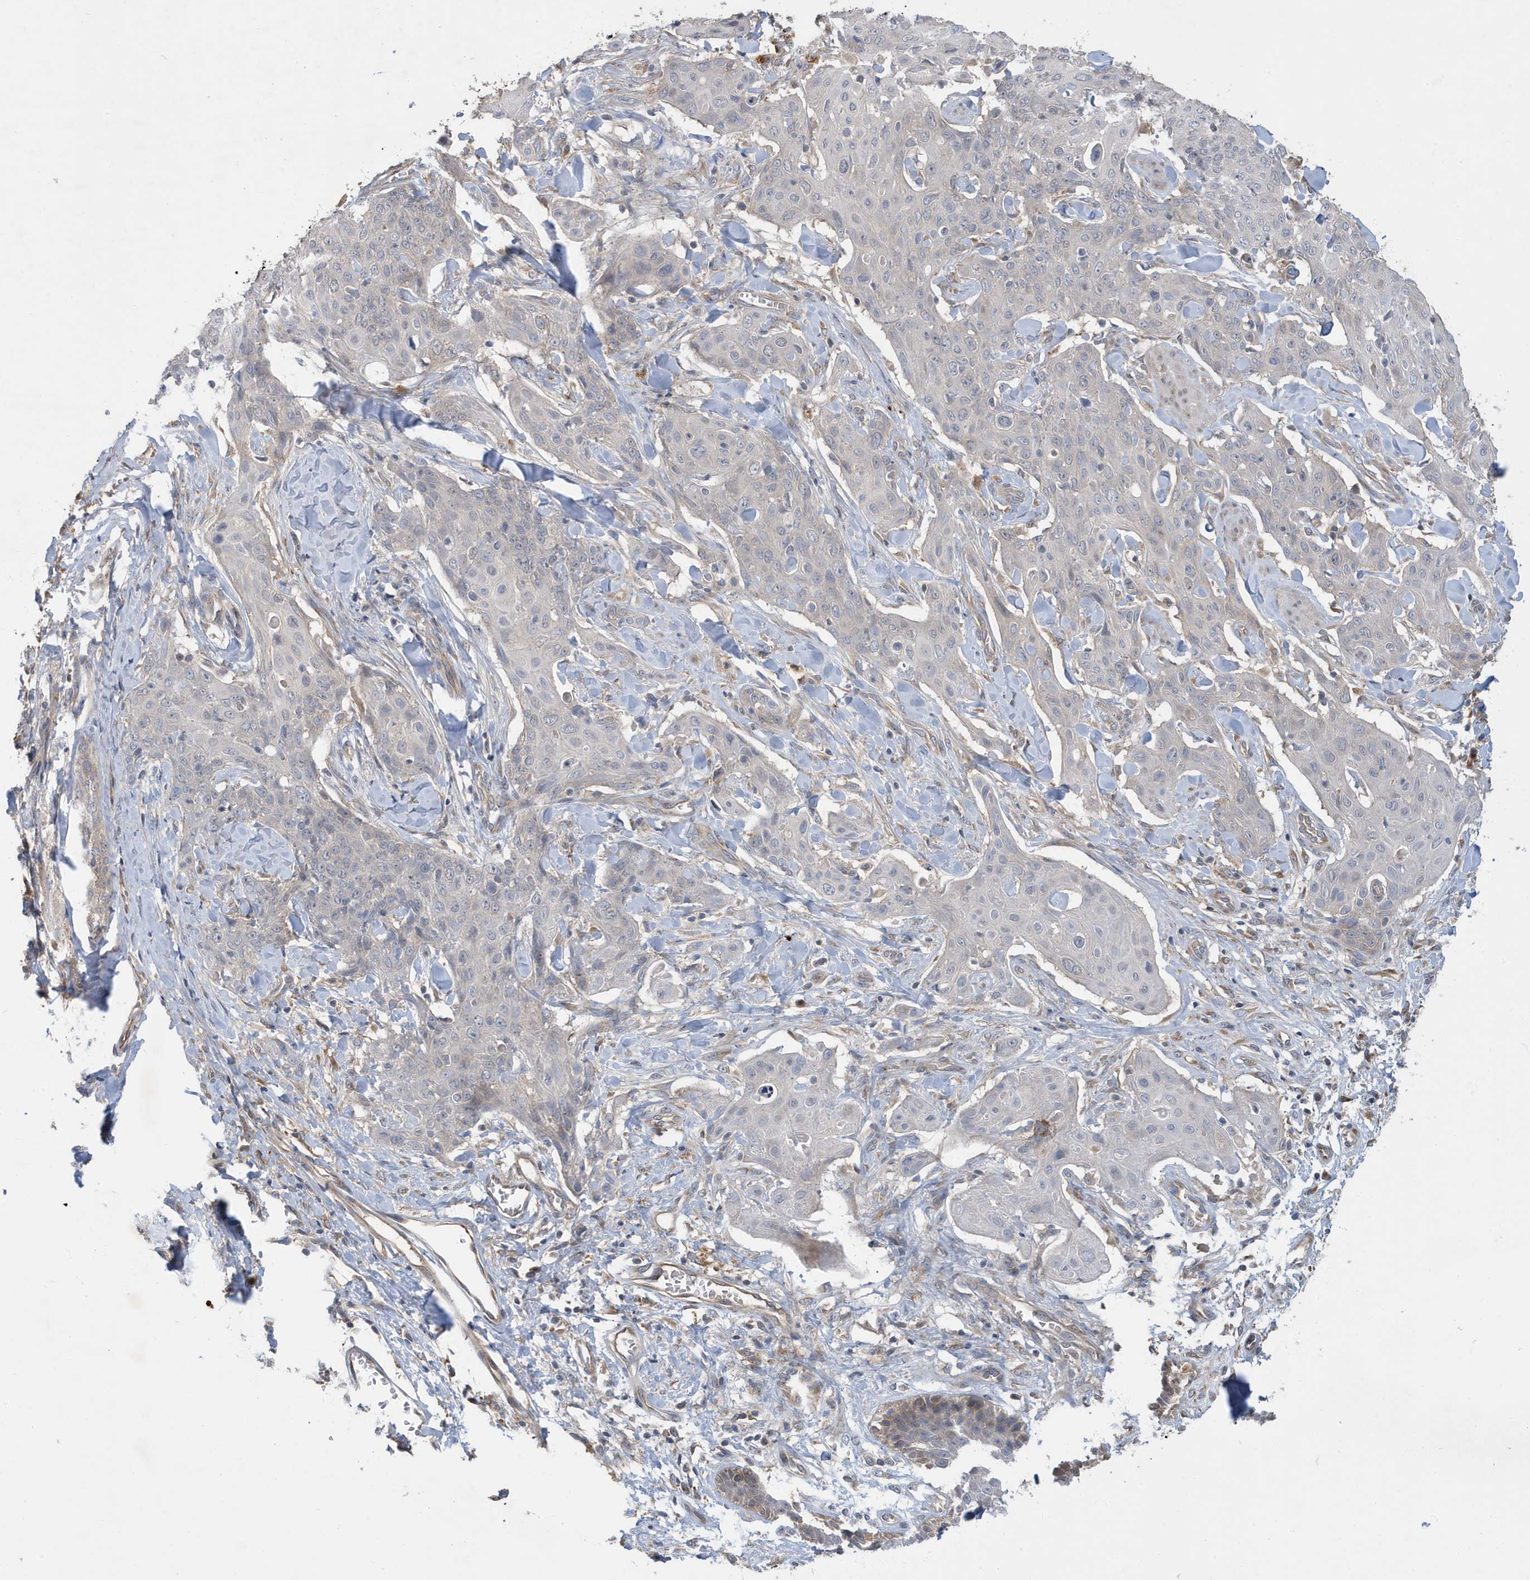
{"staining": {"intensity": "negative", "quantity": "none", "location": "none"}, "tissue": "skin cancer", "cell_type": "Tumor cells", "image_type": "cancer", "snomed": [{"axis": "morphology", "description": "Squamous cell carcinoma, NOS"}, {"axis": "topography", "description": "Skin"}, {"axis": "topography", "description": "Vulva"}], "caption": "Immunohistochemistry photomicrograph of skin squamous cell carcinoma stained for a protein (brown), which demonstrates no positivity in tumor cells.", "gene": "LAPTM4A", "patient": {"sex": "female", "age": 85}}